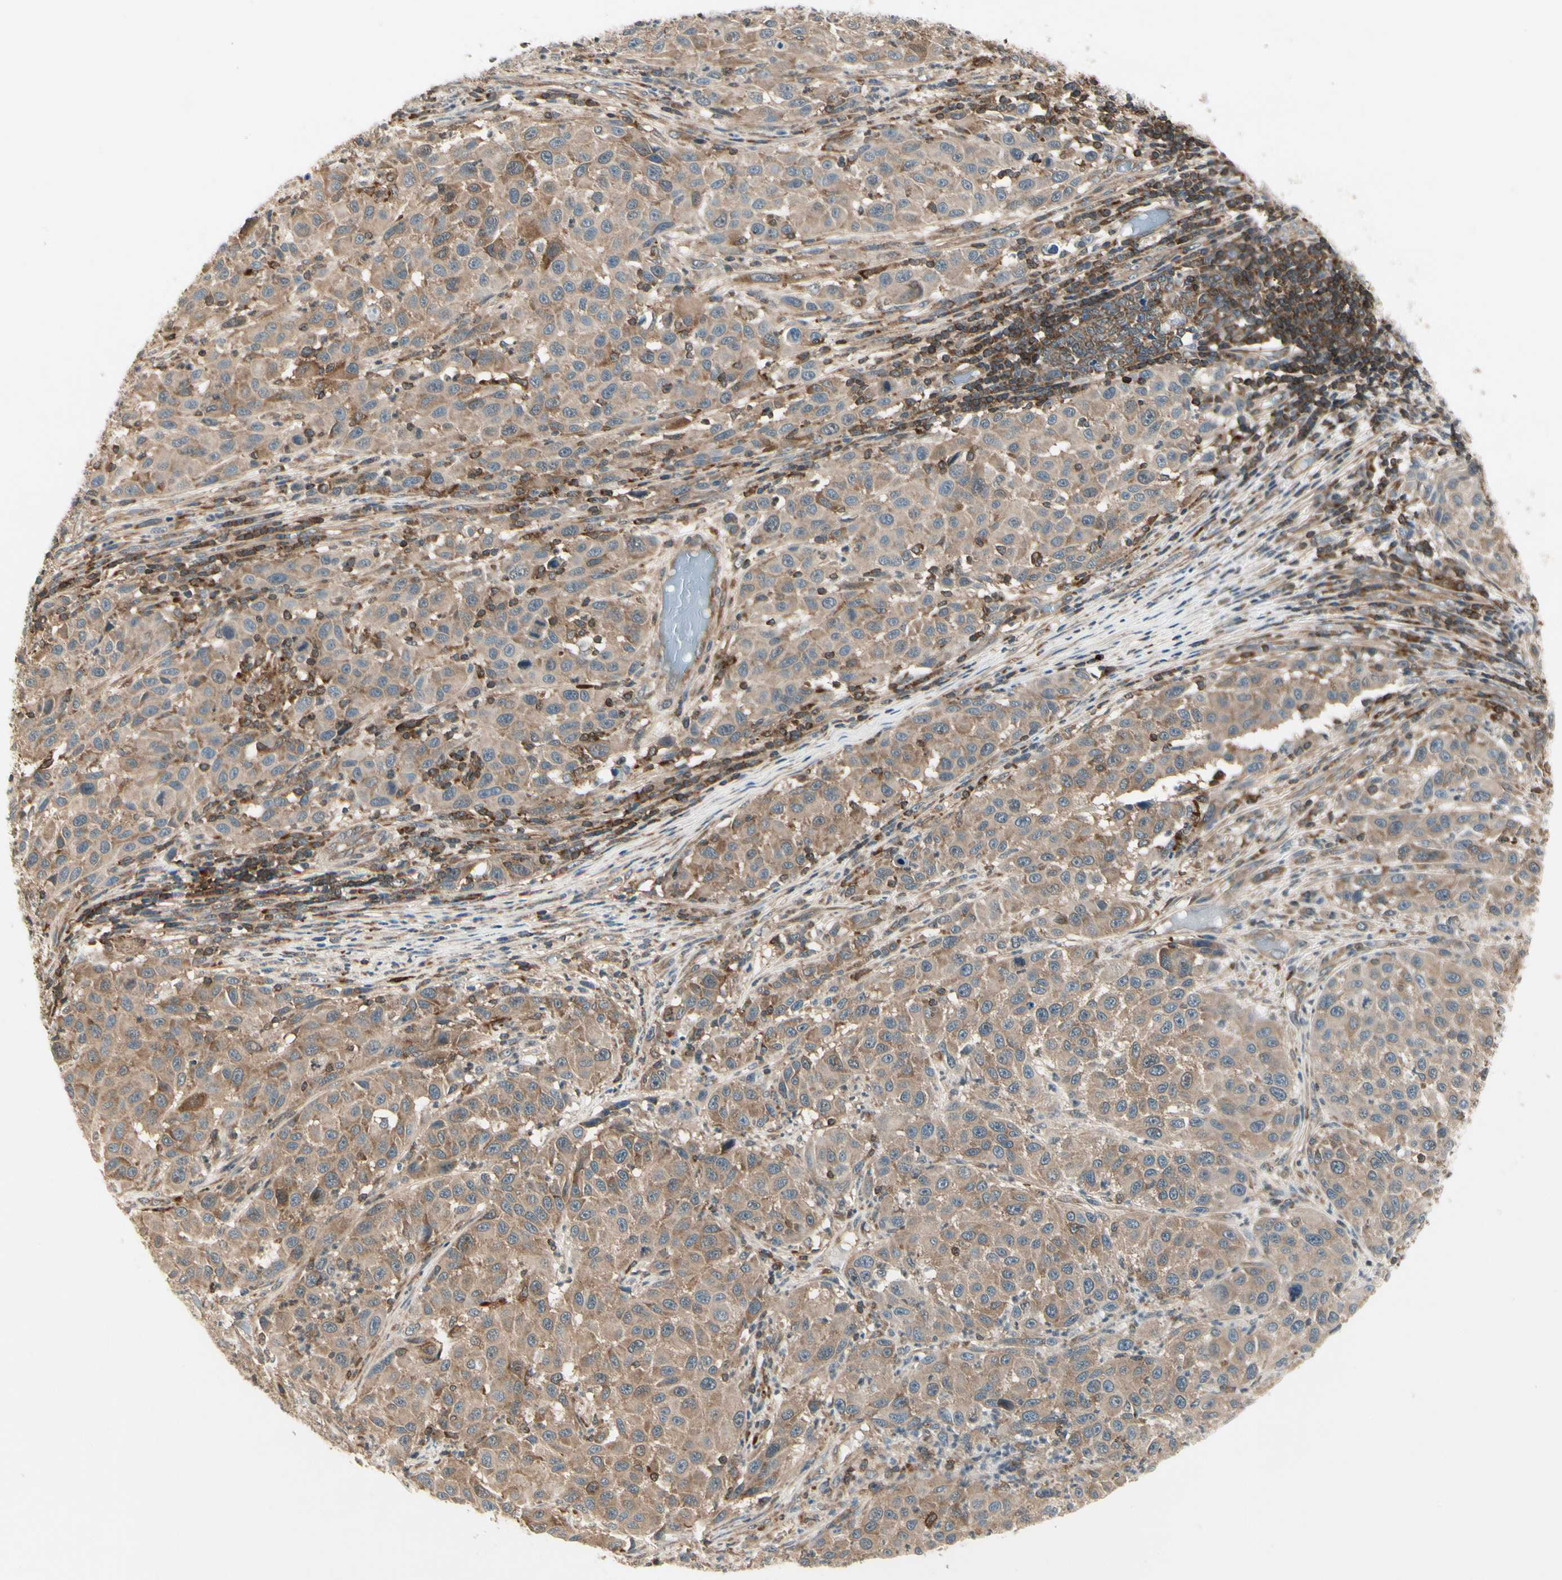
{"staining": {"intensity": "weak", "quantity": ">75%", "location": "cytoplasmic/membranous"}, "tissue": "melanoma", "cell_type": "Tumor cells", "image_type": "cancer", "snomed": [{"axis": "morphology", "description": "Malignant melanoma, Metastatic site"}, {"axis": "topography", "description": "Lymph node"}], "caption": "Melanoma was stained to show a protein in brown. There is low levels of weak cytoplasmic/membranous expression in about >75% of tumor cells. (IHC, brightfield microscopy, high magnification).", "gene": "OXSR1", "patient": {"sex": "male", "age": 61}}